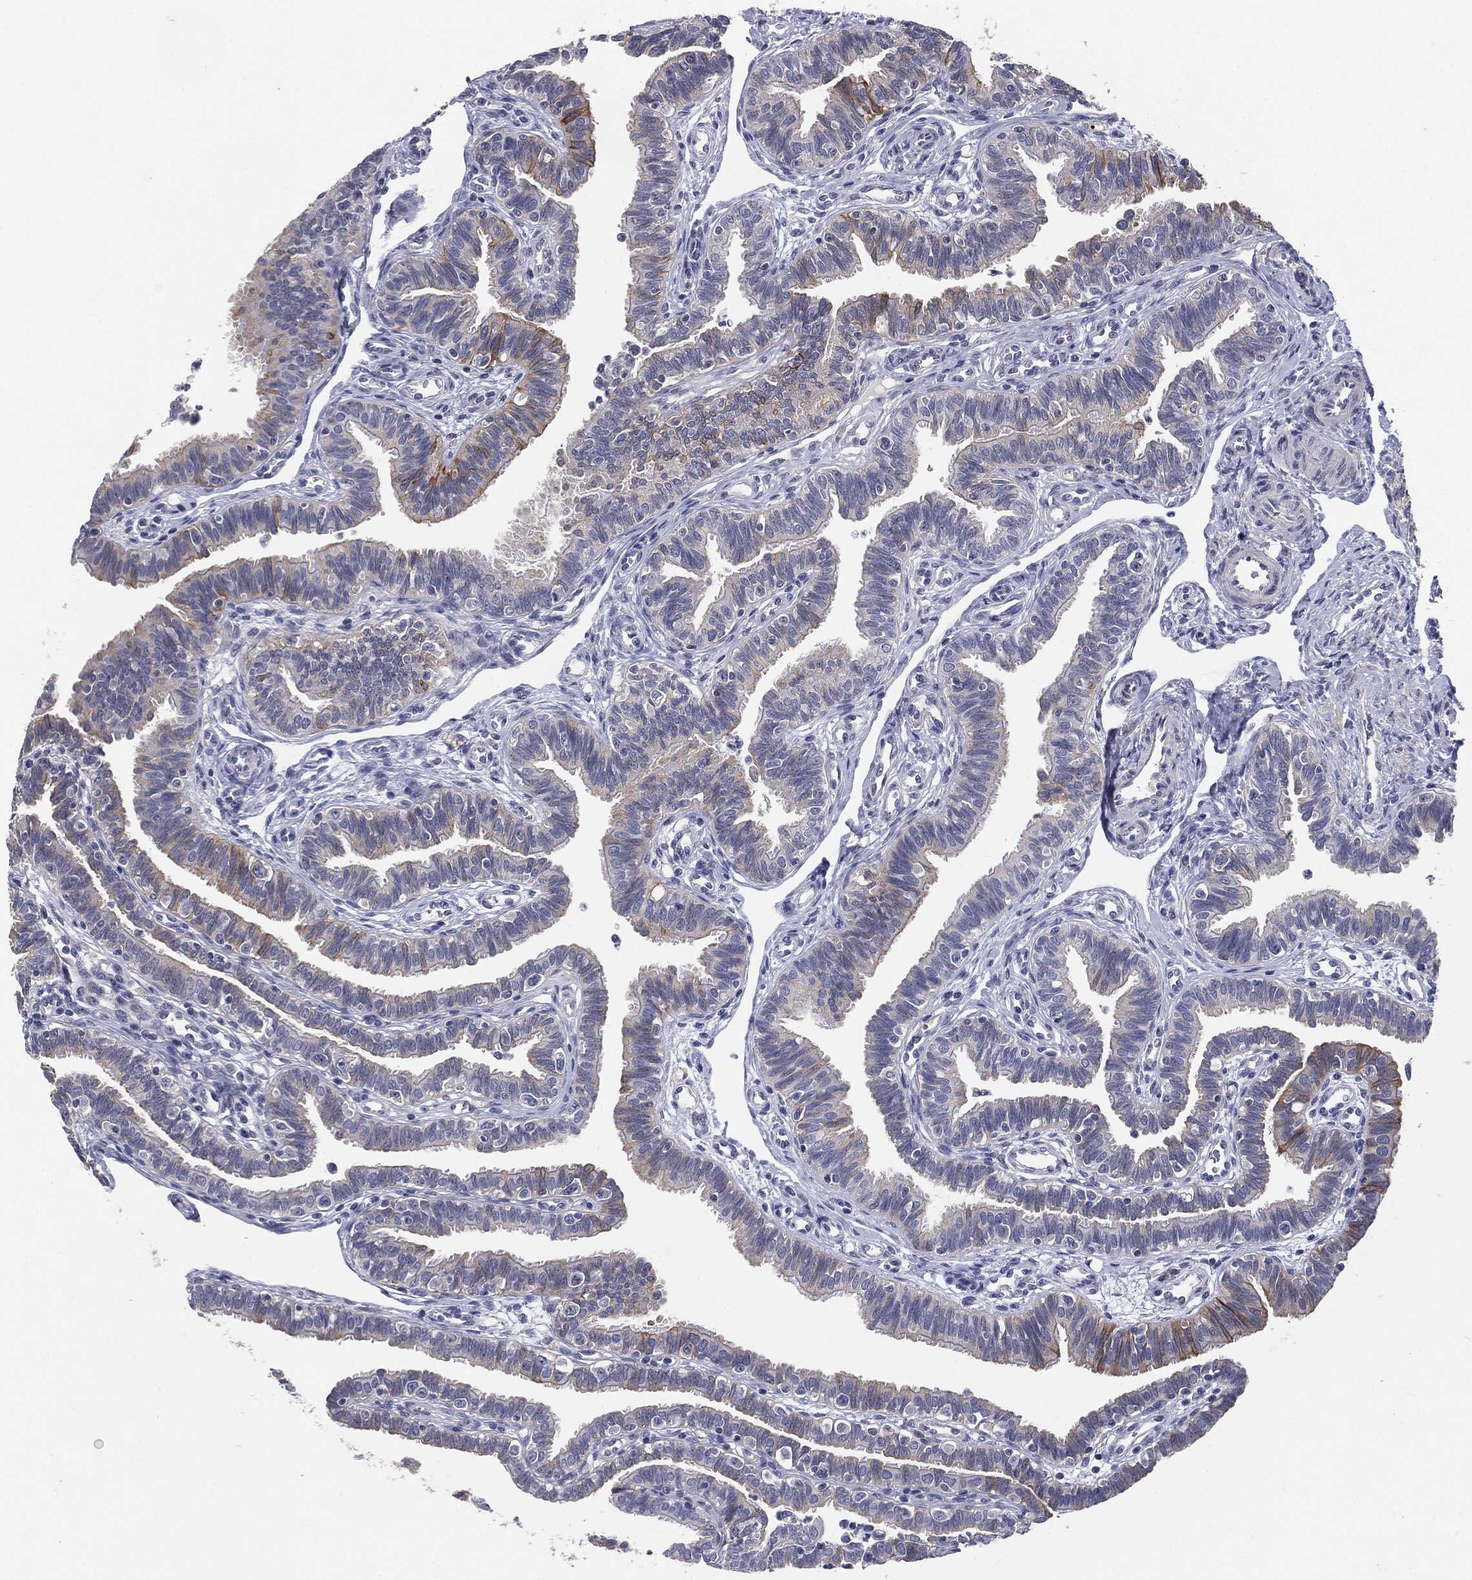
{"staining": {"intensity": "moderate", "quantity": "<25%", "location": "cytoplasmic/membranous"}, "tissue": "fallopian tube", "cell_type": "Glandular cells", "image_type": "normal", "snomed": [{"axis": "morphology", "description": "Normal tissue, NOS"}, {"axis": "topography", "description": "Fallopian tube"}], "caption": "A photomicrograph showing moderate cytoplasmic/membranous expression in about <25% of glandular cells in benign fallopian tube, as visualized by brown immunohistochemical staining.", "gene": "KRT5", "patient": {"sex": "female", "age": 36}}